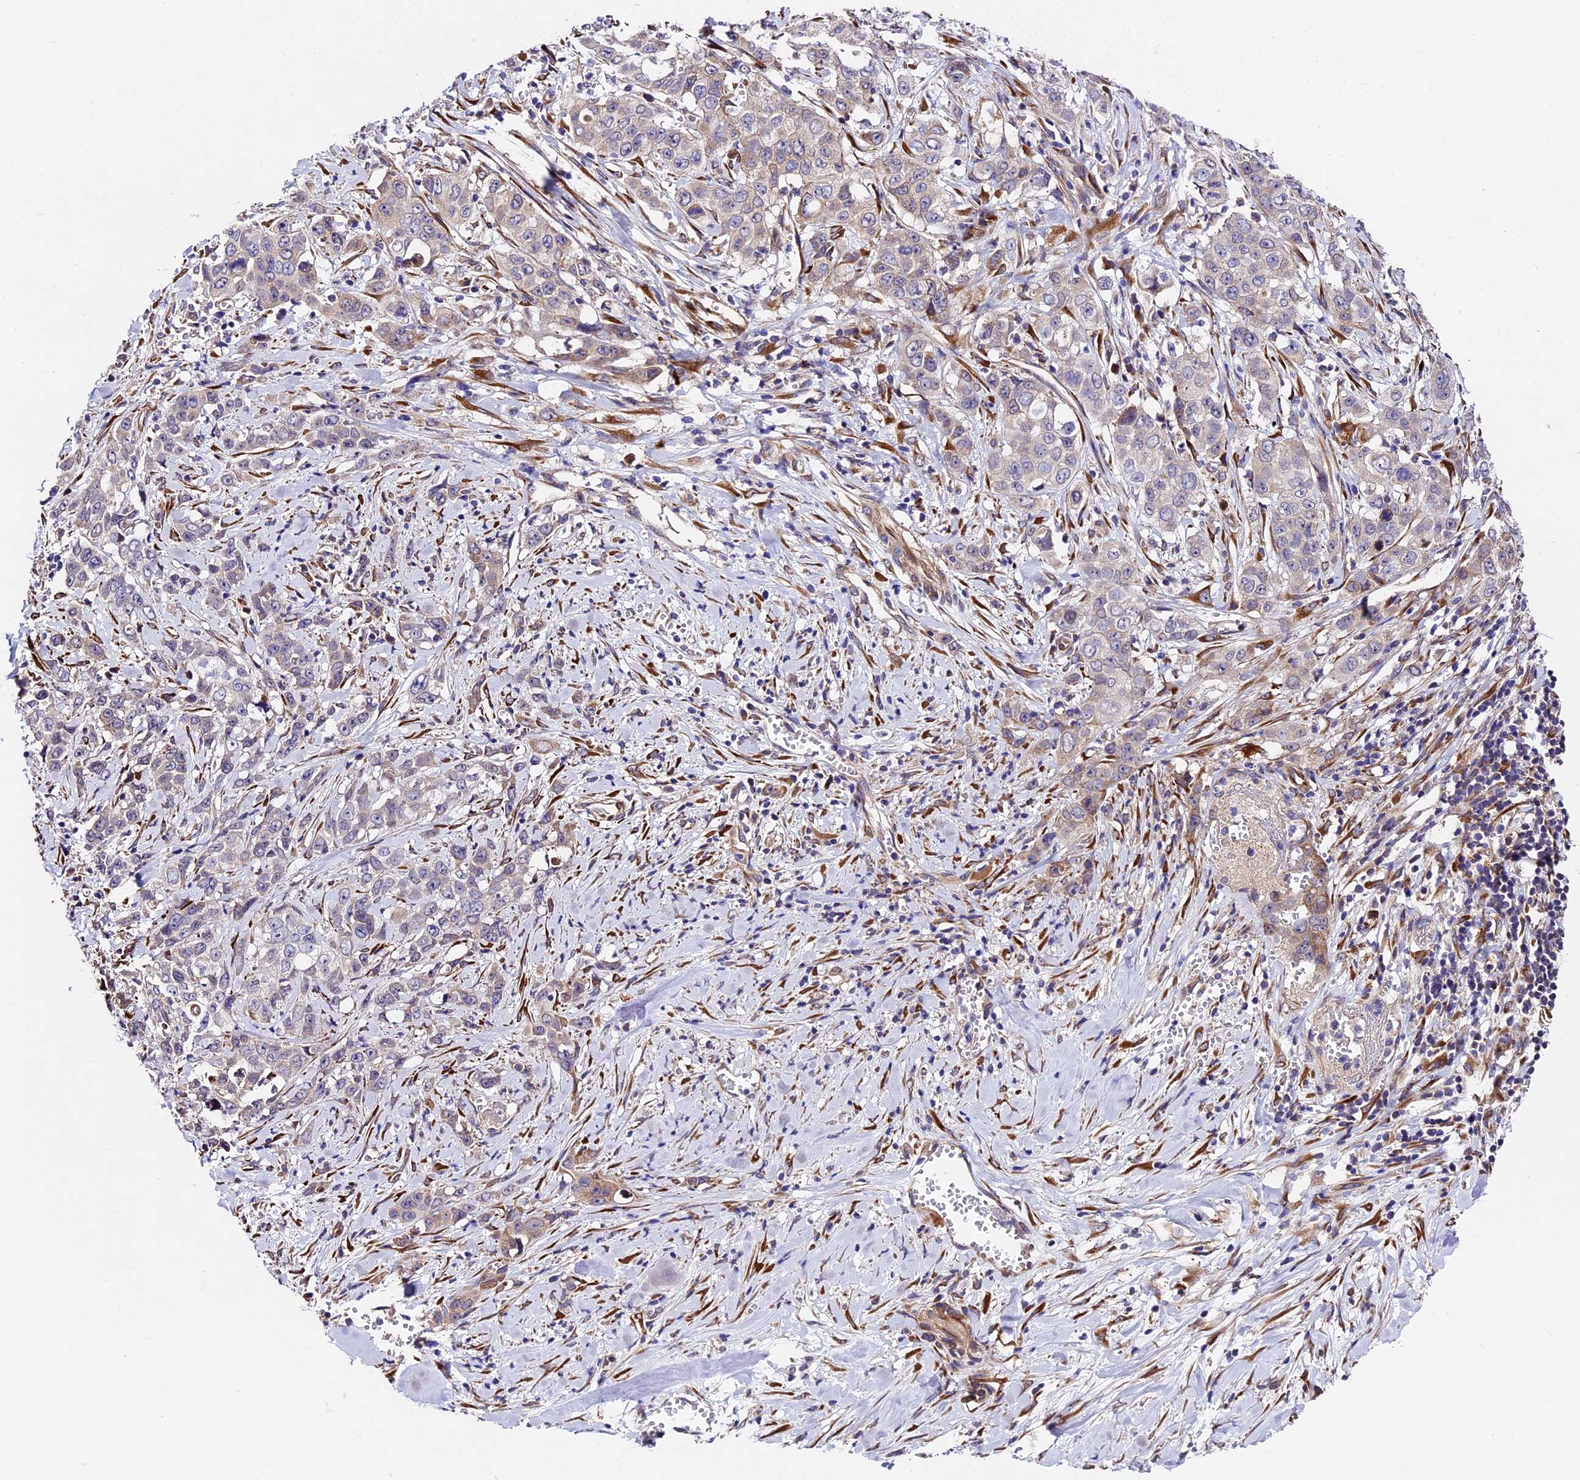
{"staining": {"intensity": "moderate", "quantity": "<25%", "location": "cytoplasmic/membranous"}, "tissue": "stomach cancer", "cell_type": "Tumor cells", "image_type": "cancer", "snomed": [{"axis": "morphology", "description": "Adenocarcinoma, NOS"}, {"axis": "topography", "description": "Stomach, upper"}], "caption": "Human stomach cancer (adenocarcinoma) stained for a protein (brown) exhibits moderate cytoplasmic/membranous positive positivity in approximately <25% of tumor cells.", "gene": "LSM7", "patient": {"sex": "male", "age": 62}}